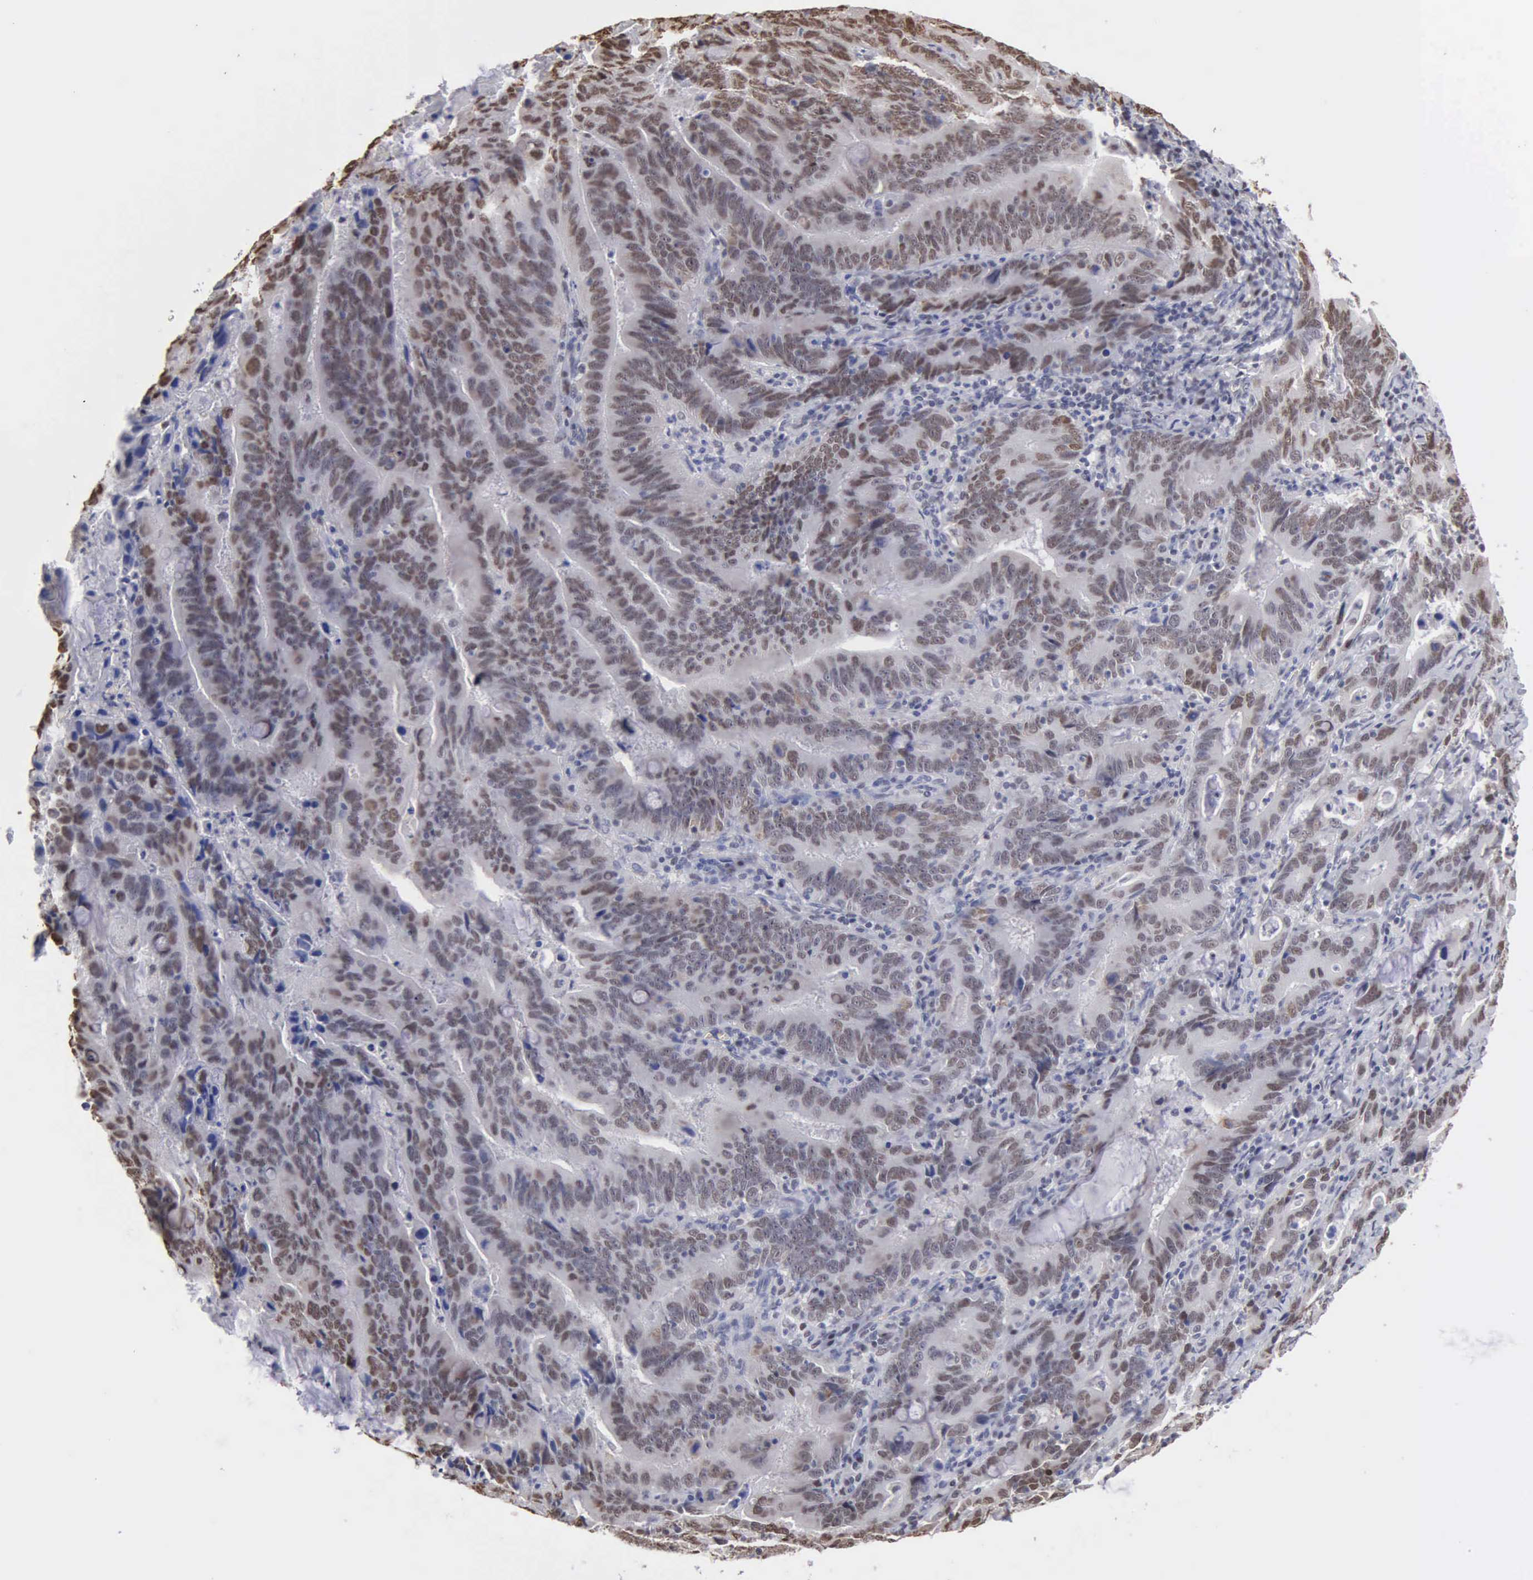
{"staining": {"intensity": "moderate", "quantity": ">75%", "location": "nuclear"}, "tissue": "stomach cancer", "cell_type": "Tumor cells", "image_type": "cancer", "snomed": [{"axis": "morphology", "description": "Adenocarcinoma, NOS"}, {"axis": "topography", "description": "Stomach, upper"}], "caption": "Immunohistochemical staining of stomach adenocarcinoma demonstrates medium levels of moderate nuclear protein positivity in about >75% of tumor cells. Nuclei are stained in blue.", "gene": "CCNG1", "patient": {"sex": "male", "age": 63}}